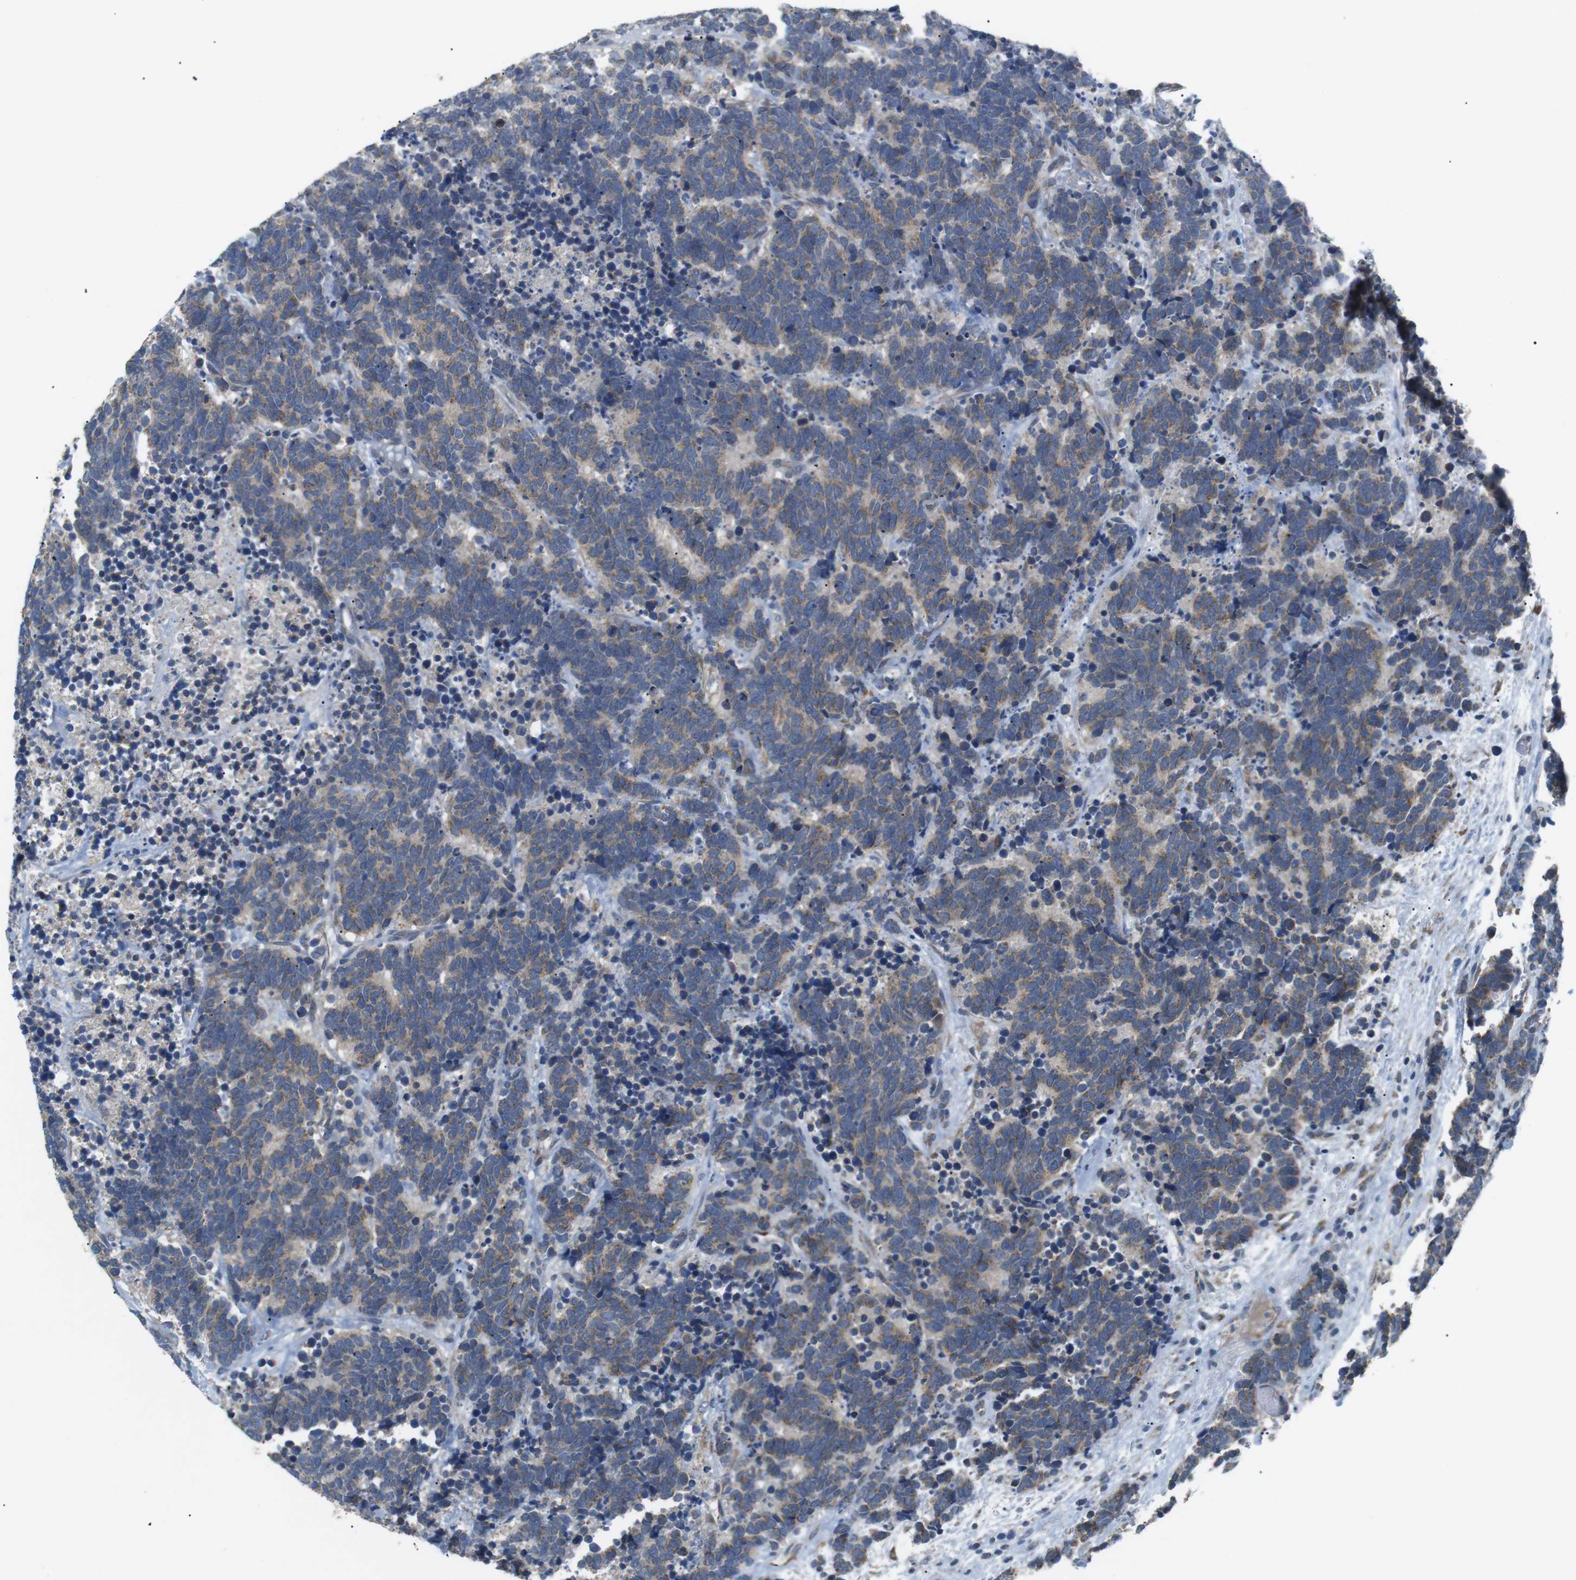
{"staining": {"intensity": "weak", "quantity": "25%-75%", "location": "cytoplasmic/membranous"}, "tissue": "carcinoid", "cell_type": "Tumor cells", "image_type": "cancer", "snomed": [{"axis": "morphology", "description": "Carcinoma, NOS"}, {"axis": "morphology", "description": "Carcinoid, malignant, NOS"}, {"axis": "topography", "description": "Urinary bladder"}], "caption": "Carcinoid stained with DAB immunohistochemistry (IHC) displays low levels of weak cytoplasmic/membranous expression in approximately 25%-75% of tumor cells.", "gene": "BACE1", "patient": {"sex": "male", "age": 57}}